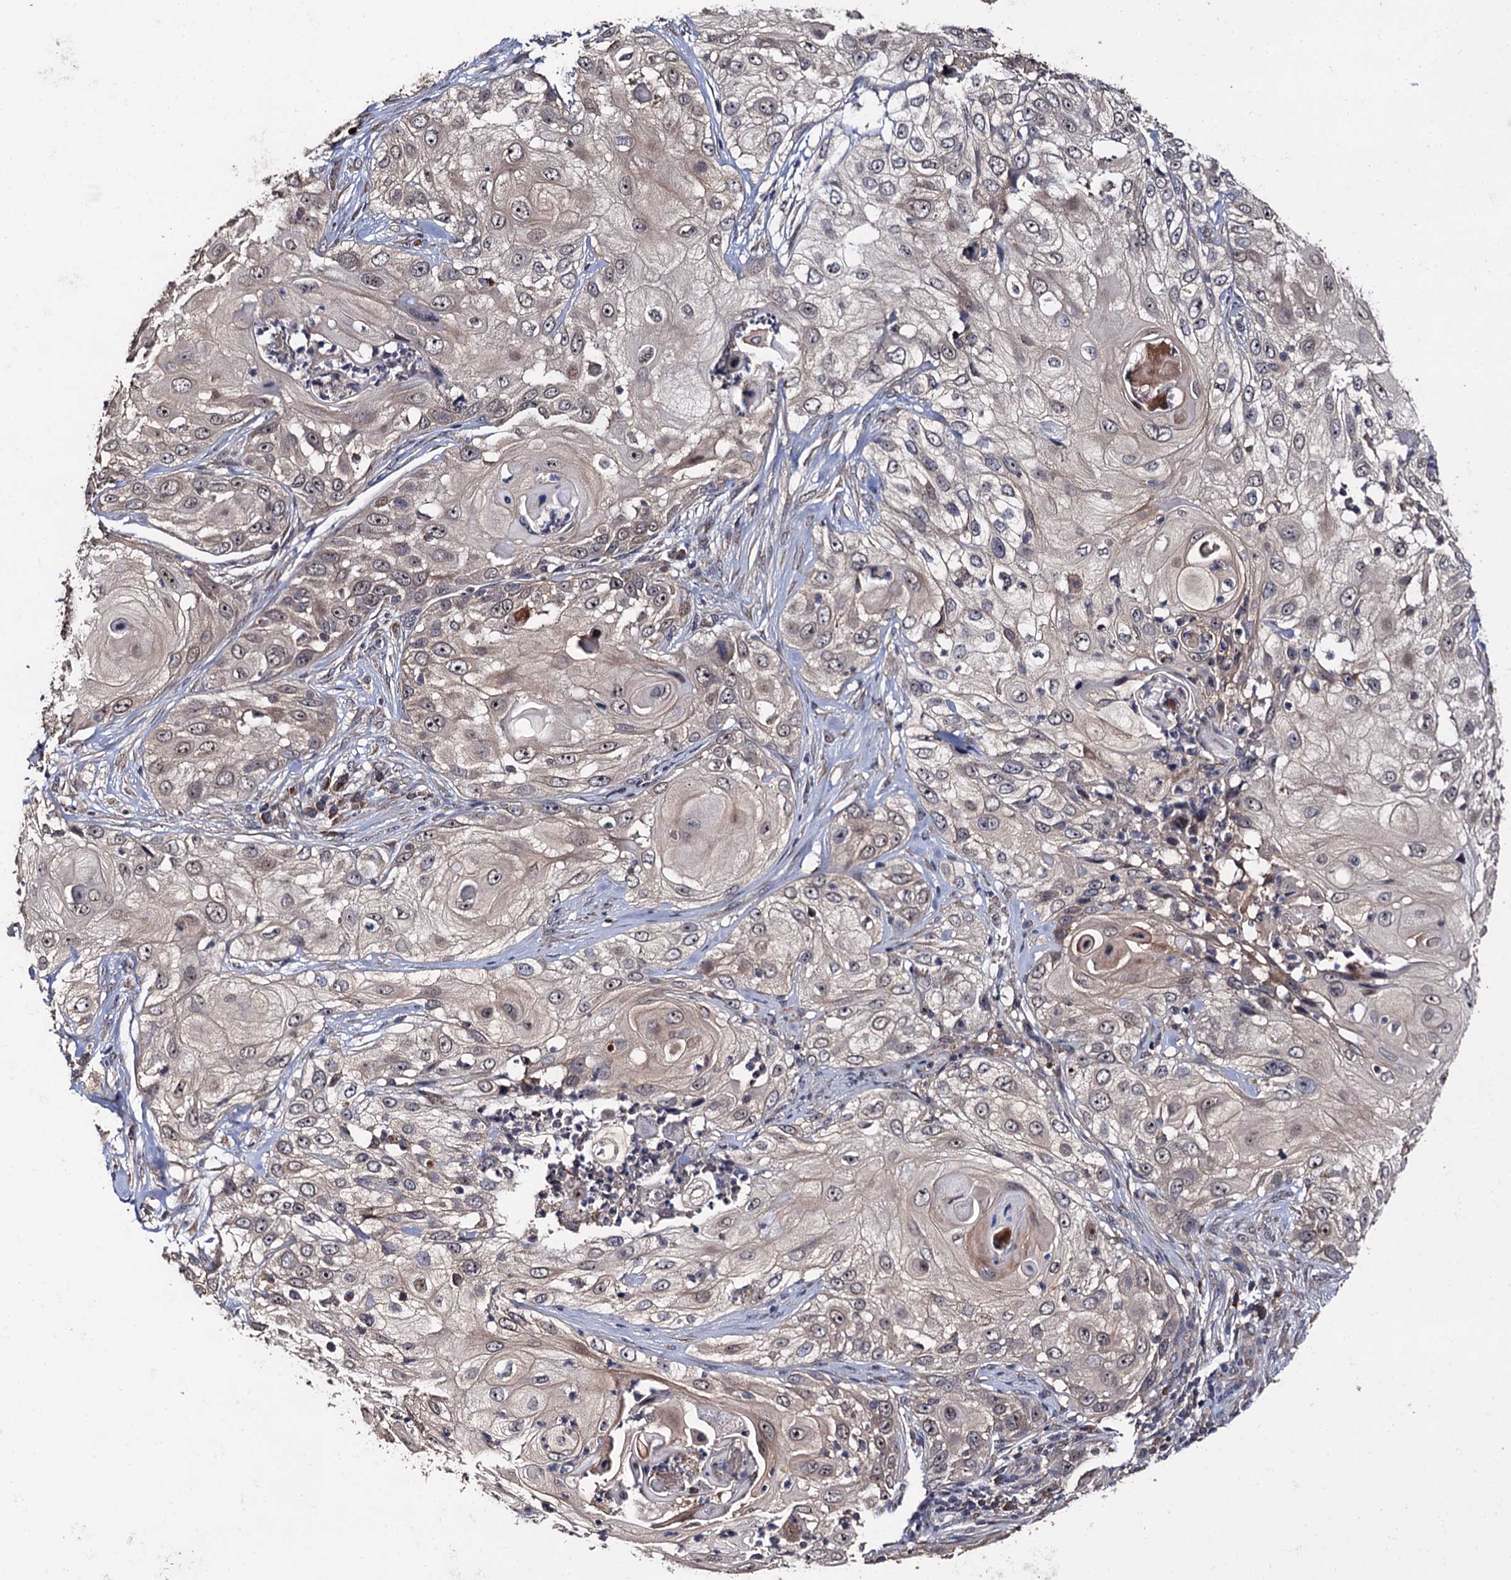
{"staining": {"intensity": "weak", "quantity": "25%-75%", "location": "cytoplasmic/membranous,nuclear"}, "tissue": "skin cancer", "cell_type": "Tumor cells", "image_type": "cancer", "snomed": [{"axis": "morphology", "description": "Squamous cell carcinoma, NOS"}, {"axis": "topography", "description": "Skin"}], "caption": "Skin cancer (squamous cell carcinoma) tissue reveals weak cytoplasmic/membranous and nuclear staining in about 25%-75% of tumor cells", "gene": "LRRC63", "patient": {"sex": "female", "age": 44}}